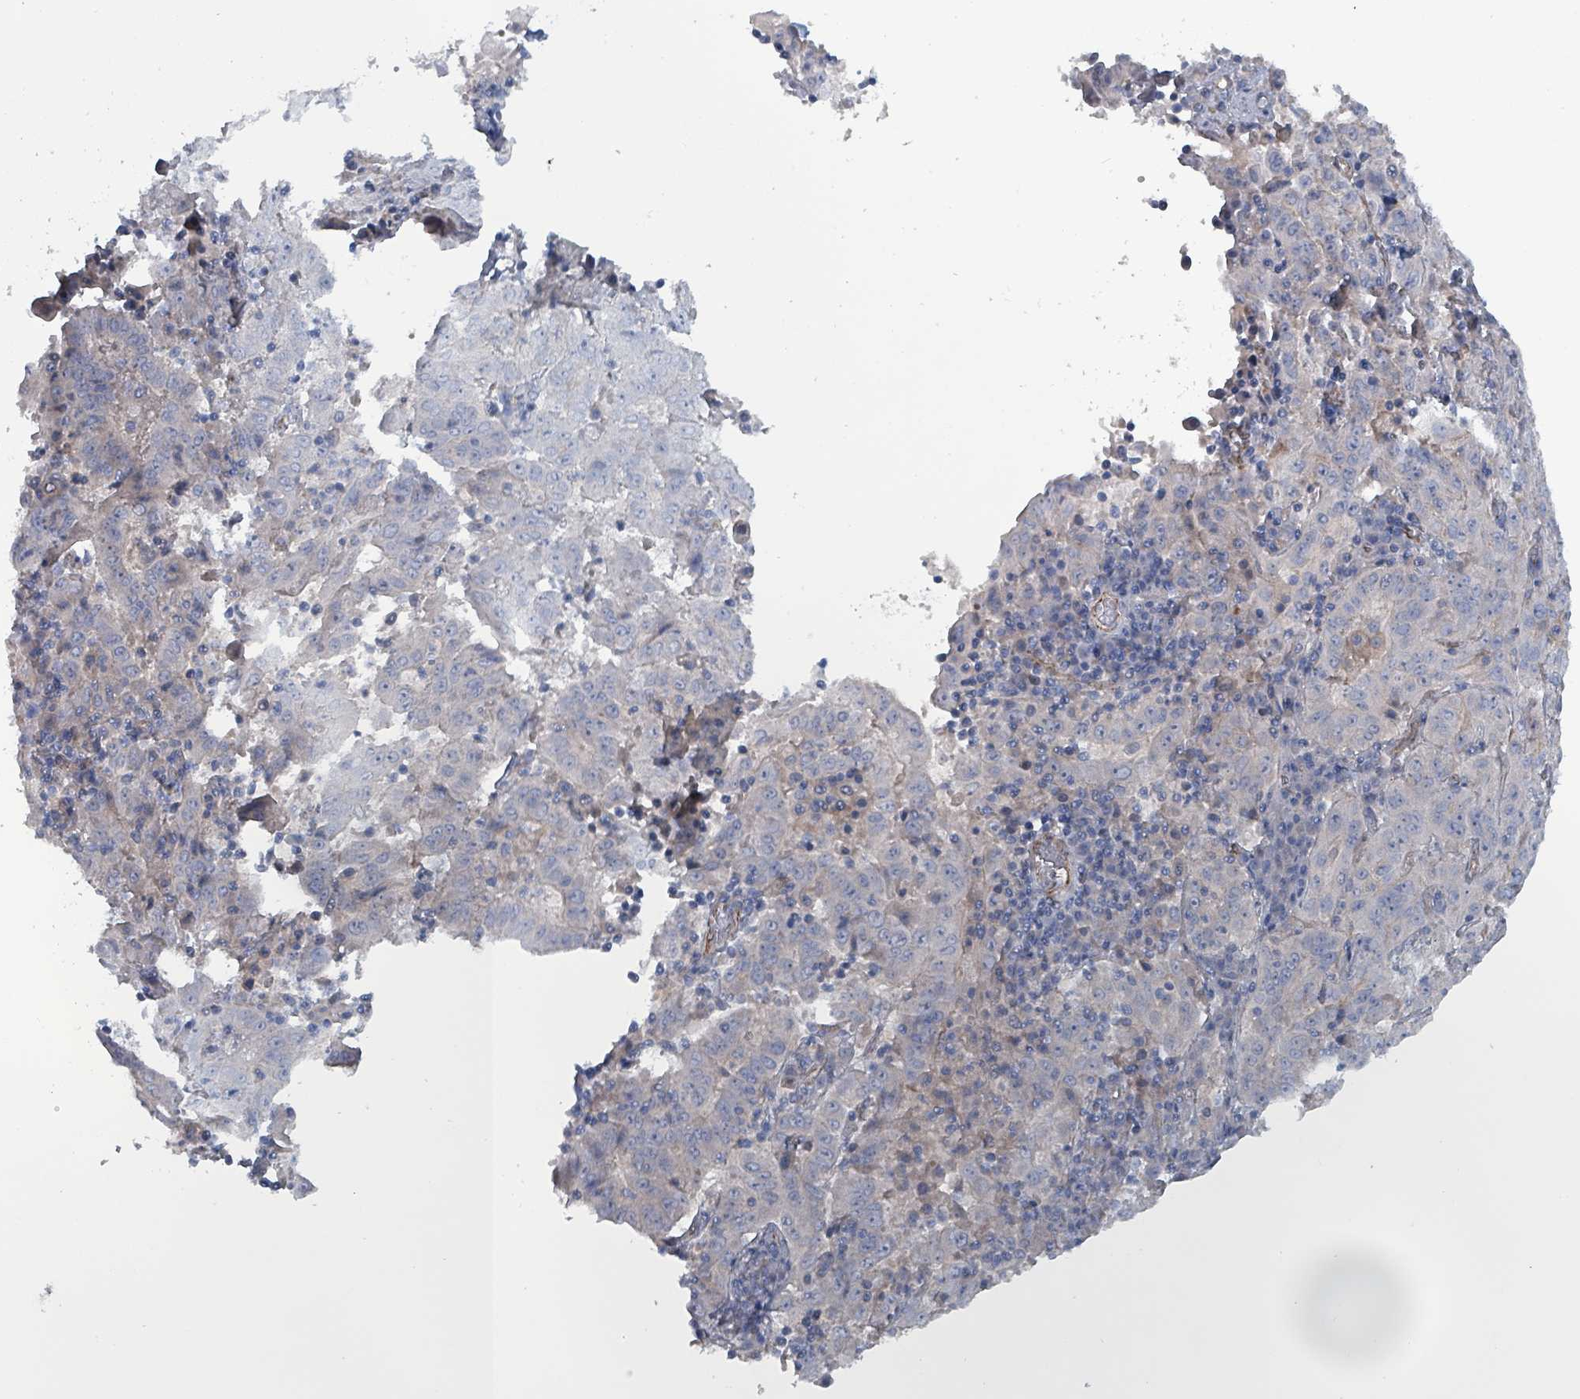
{"staining": {"intensity": "negative", "quantity": "none", "location": "none"}, "tissue": "pancreatic cancer", "cell_type": "Tumor cells", "image_type": "cancer", "snomed": [{"axis": "morphology", "description": "Adenocarcinoma, NOS"}, {"axis": "topography", "description": "Pancreas"}], "caption": "Immunohistochemistry of pancreatic cancer (adenocarcinoma) shows no positivity in tumor cells. The staining is performed using DAB brown chromogen with nuclei counter-stained in using hematoxylin.", "gene": "TAAR5", "patient": {"sex": "male", "age": 63}}